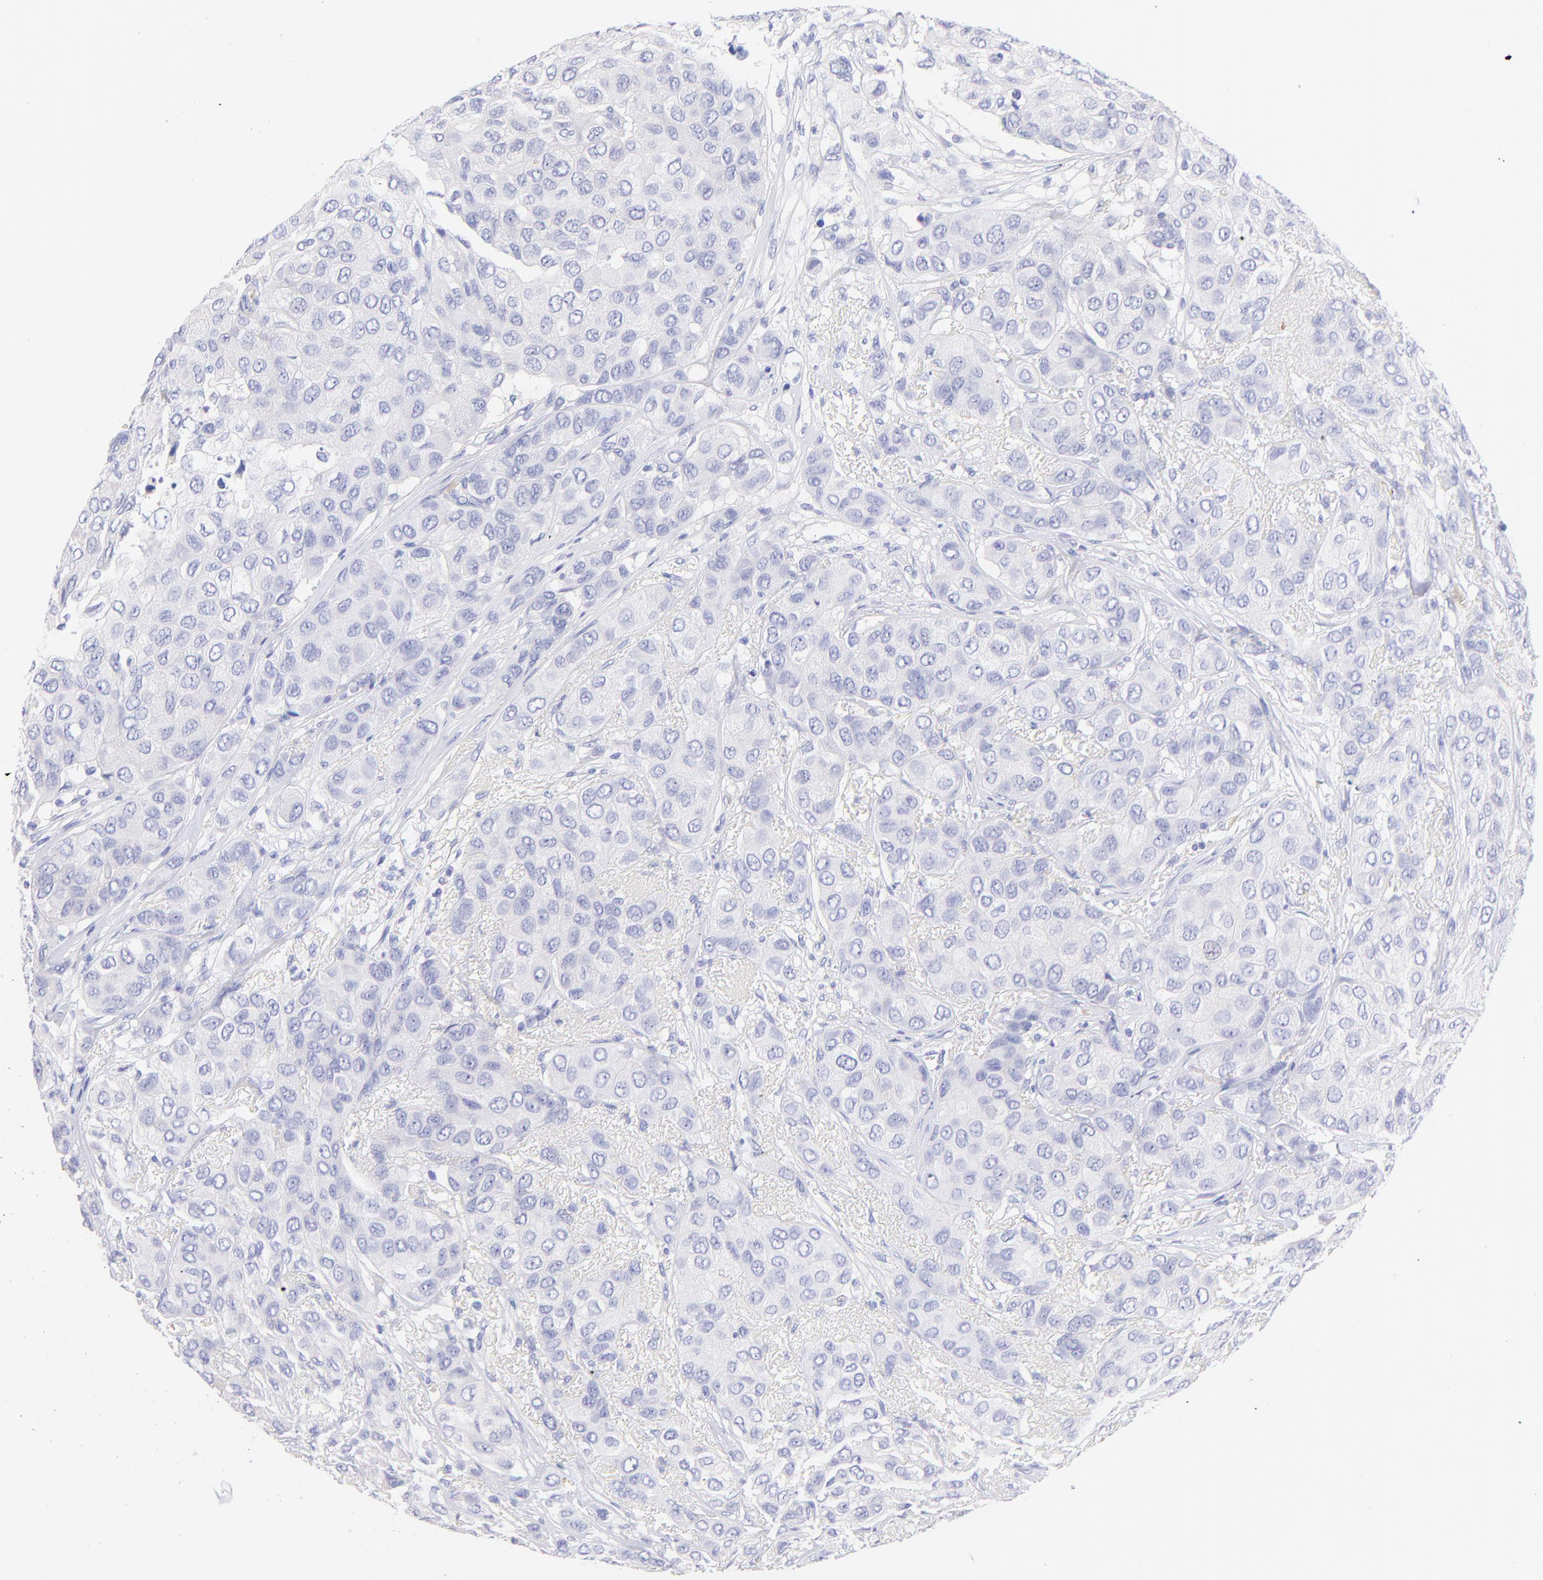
{"staining": {"intensity": "negative", "quantity": "none", "location": "none"}, "tissue": "breast cancer", "cell_type": "Tumor cells", "image_type": "cancer", "snomed": [{"axis": "morphology", "description": "Duct carcinoma"}, {"axis": "topography", "description": "Breast"}], "caption": "Immunohistochemistry image of human breast cancer stained for a protein (brown), which exhibits no staining in tumor cells. (Stains: DAB (3,3'-diaminobenzidine) immunohistochemistry (IHC) with hematoxylin counter stain, Microscopy: brightfield microscopy at high magnification).", "gene": "FRMPD3", "patient": {"sex": "female", "age": 68}}